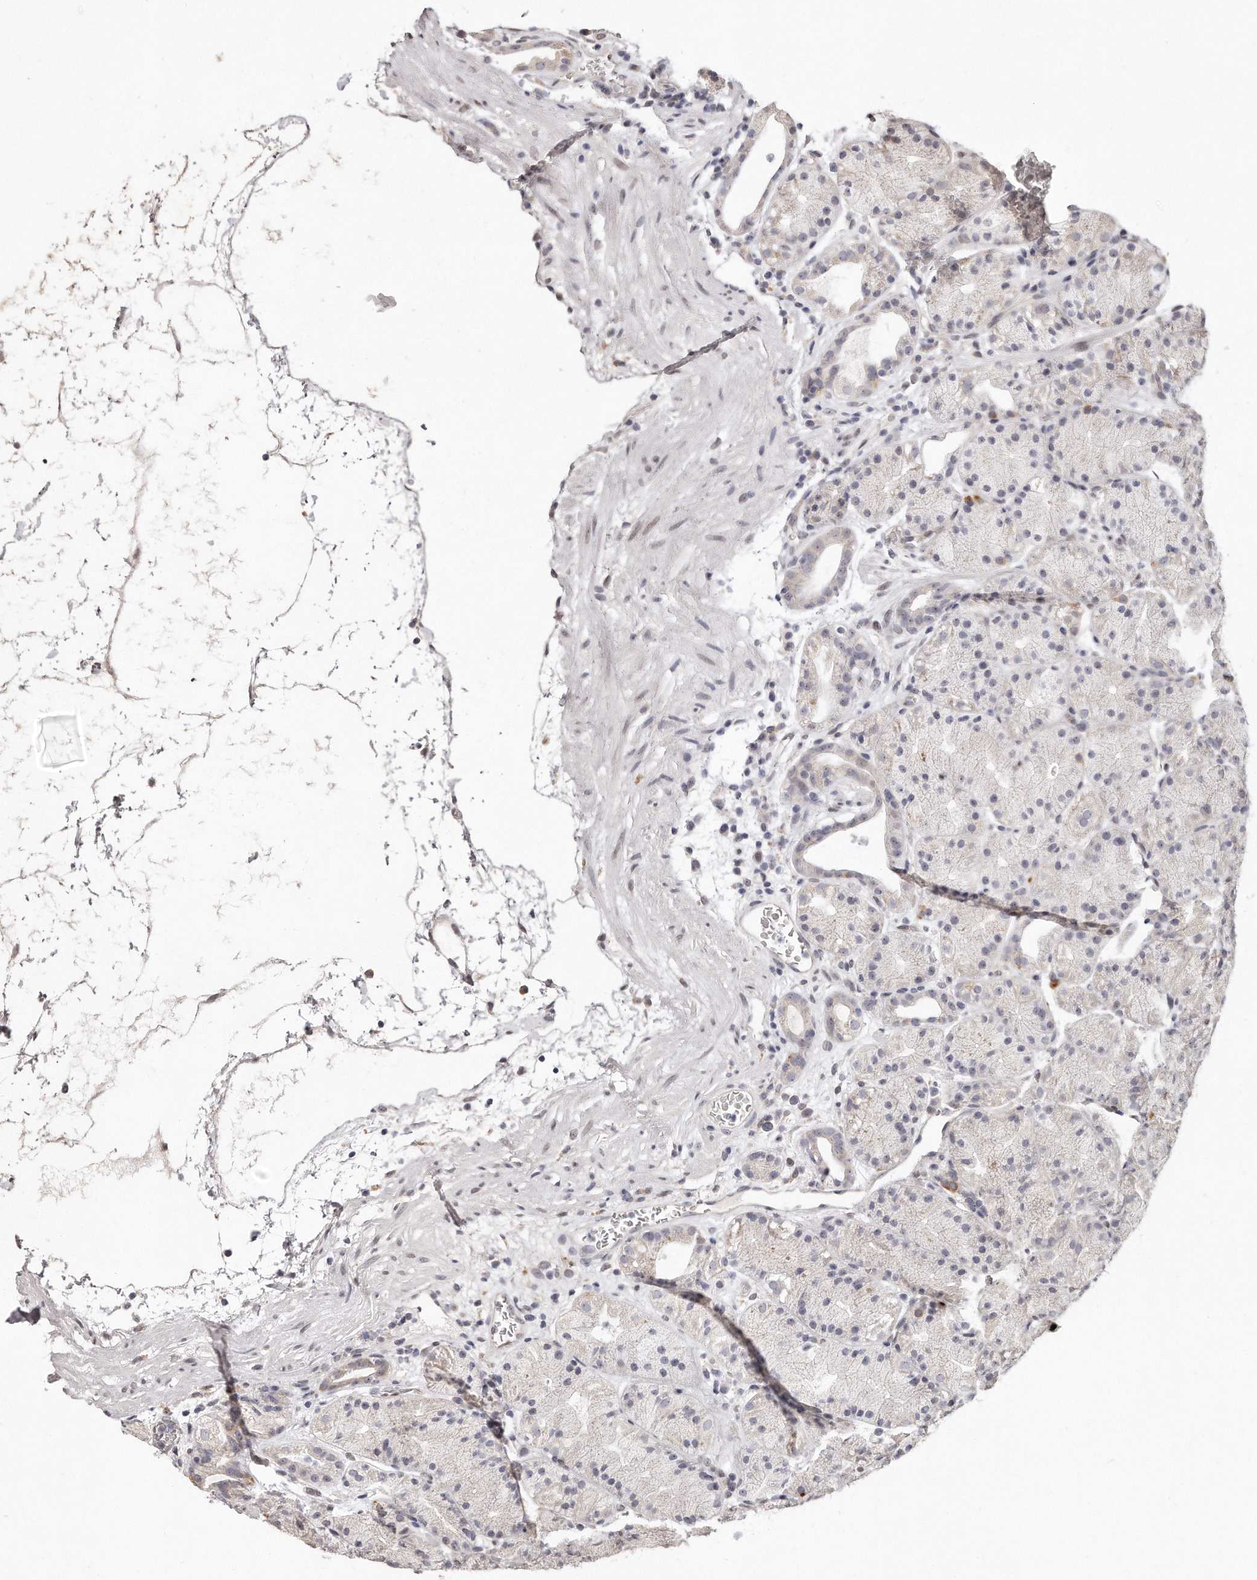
{"staining": {"intensity": "moderate", "quantity": "<25%", "location": "cytoplasmic/membranous"}, "tissue": "stomach", "cell_type": "Glandular cells", "image_type": "normal", "snomed": [{"axis": "morphology", "description": "Normal tissue, NOS"}, {"axis": "topography", "description": "Stomach, upper"}], "caption": "IHC histopathology image of normal stomach: human stomach stained using immunohistochemistry (IHC) shows low levels of moderate protein expression localized specifically in the cytoplasmic/membranous of glandular cells, appearing as a cytoplasmic/membranous brown color.", "gene": "HASPIN", "patient": {"sex": "male", "age": 48}}